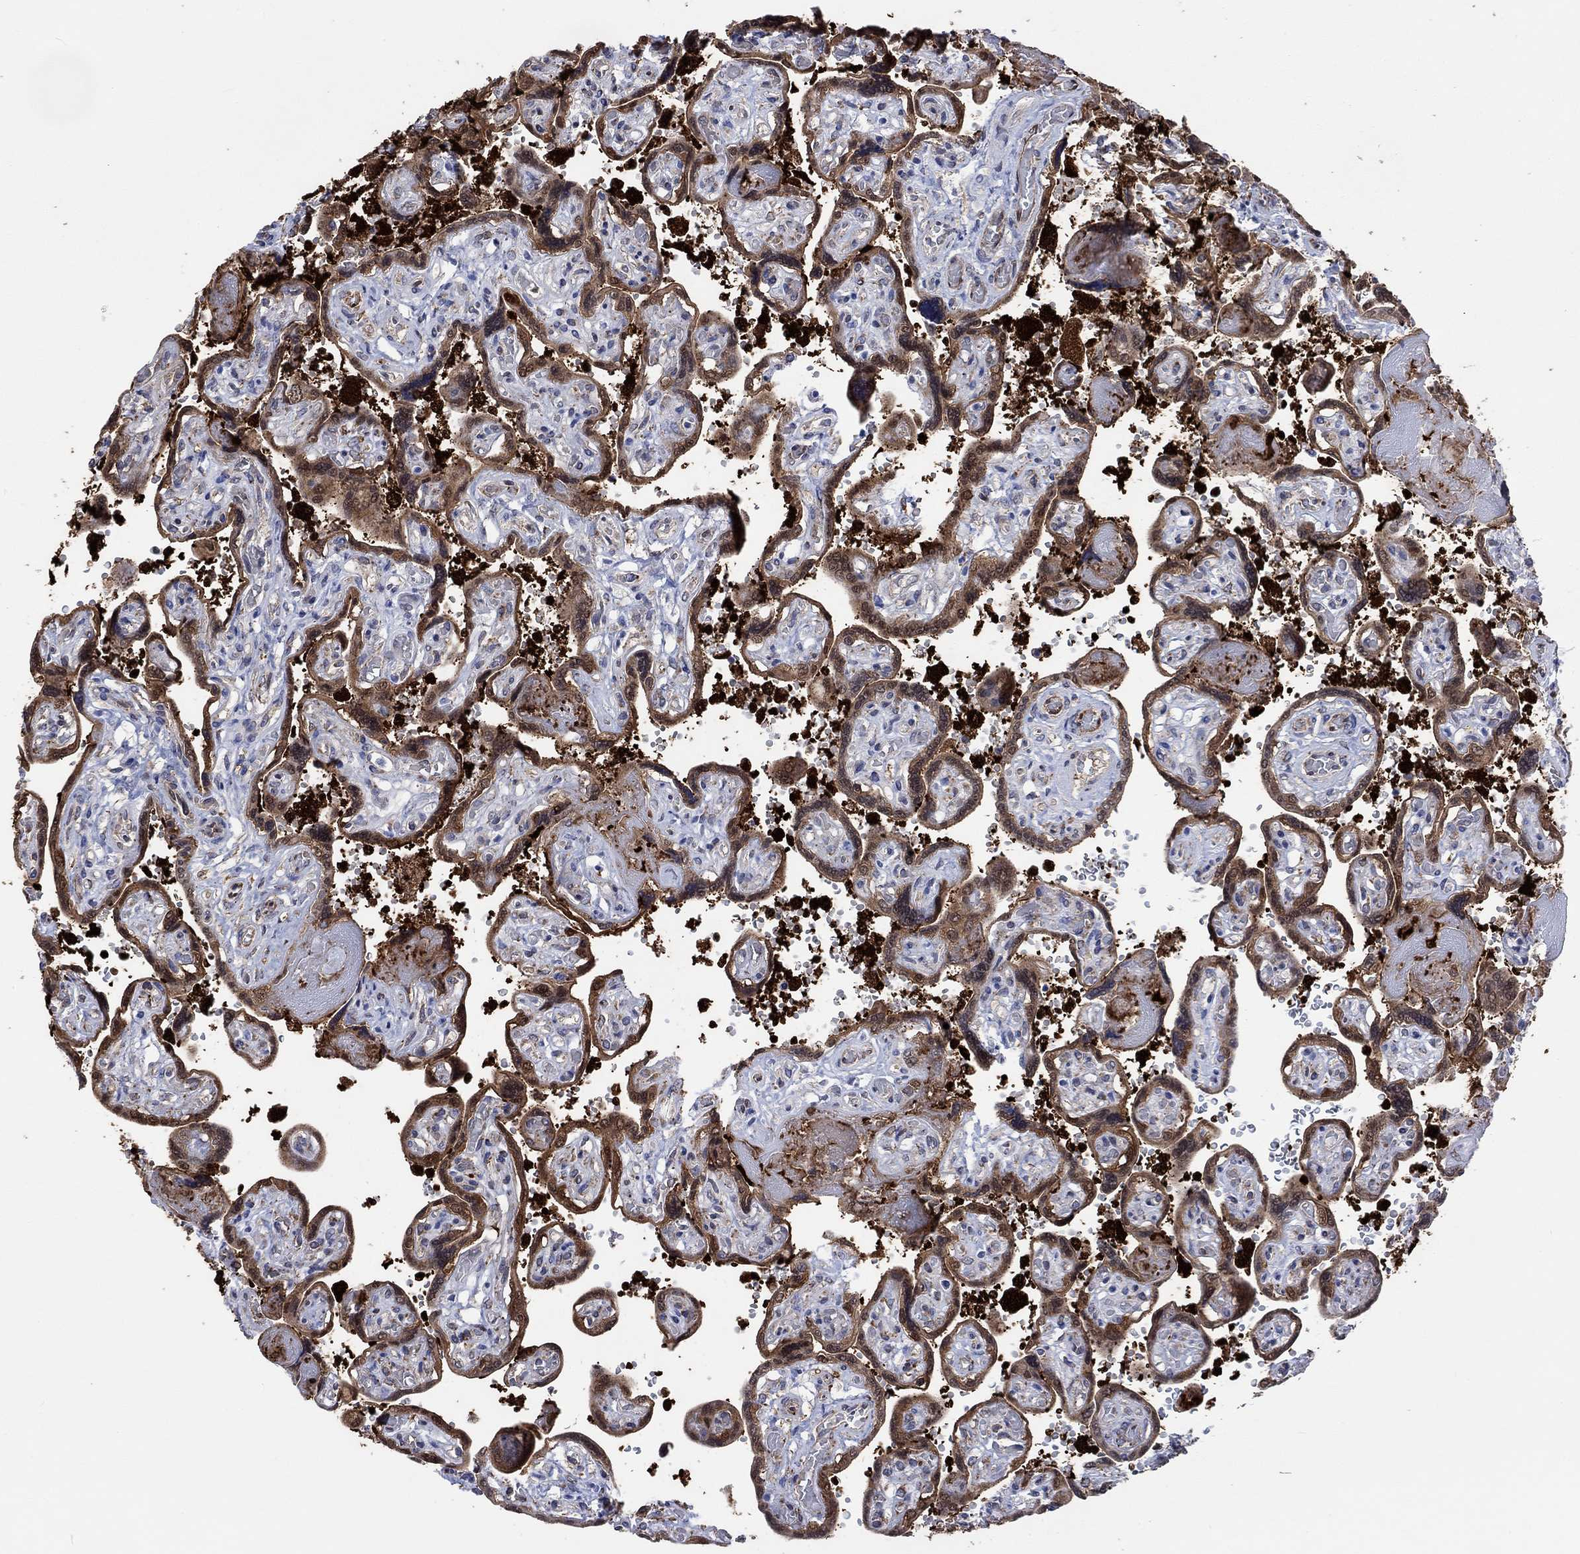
{"staining": {"intensity": "strong", "quantity": ">75%", "location": "cytoplasmic/membranous"}, "tissue": "placenta", "cell_type": "Decidual cells", "image_type": "normal", "snomed": [{"axis": "morphology", "description": "Normal tissue, NOS"}, {"axis": "topography", "description": "Placenta"}], "caption": "Protein expression analysis of benign placenta reveals strong cytoplasmic/membranous expression in about >75% of decidual cells.", "gene": "TGM2", "patient": {"sex": "female", "age": 32}}